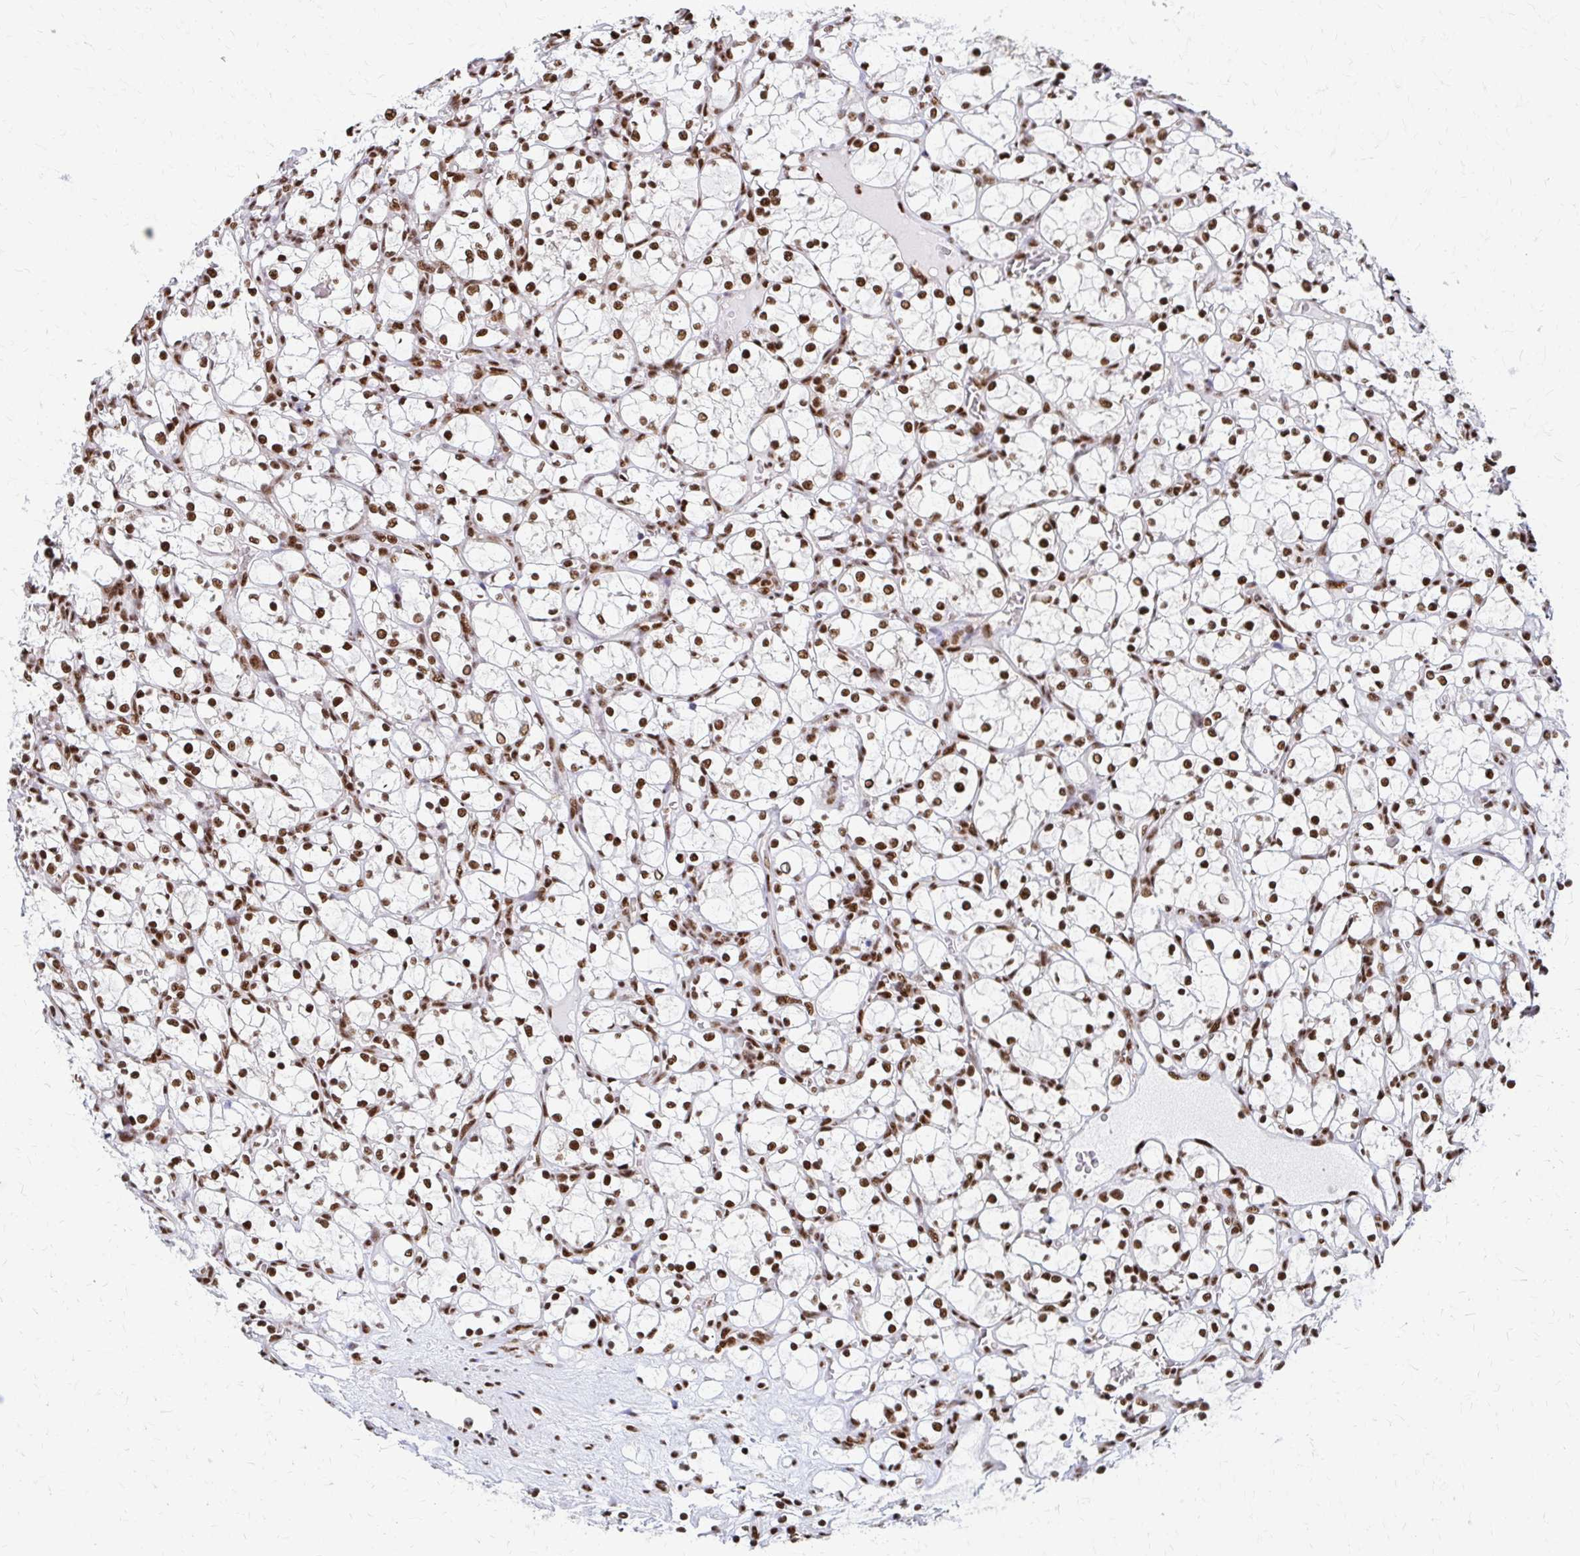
{"staining": {"intensity": "moderate", "quantity": ">75%", "location": "nuclear"}, "tissue": "renal cancer", "cell_type": "Tumor cells", "image_type": "cancer", "snomed": [{"axis": "morphology", "description": "Adenocarcinoma, NOS"}, {"axis": "topography", "description": "Kidney"}], "caption": "Protein staining of renal cancer tissue exhibits moderate nuclear staining in approximately >75% of tumor cells. Immunohistochemistry stains the protein in brown and the nuclei are stained blue.", "gene": "CNKSR3", "patient": {"sex": "female", "age": 69}}